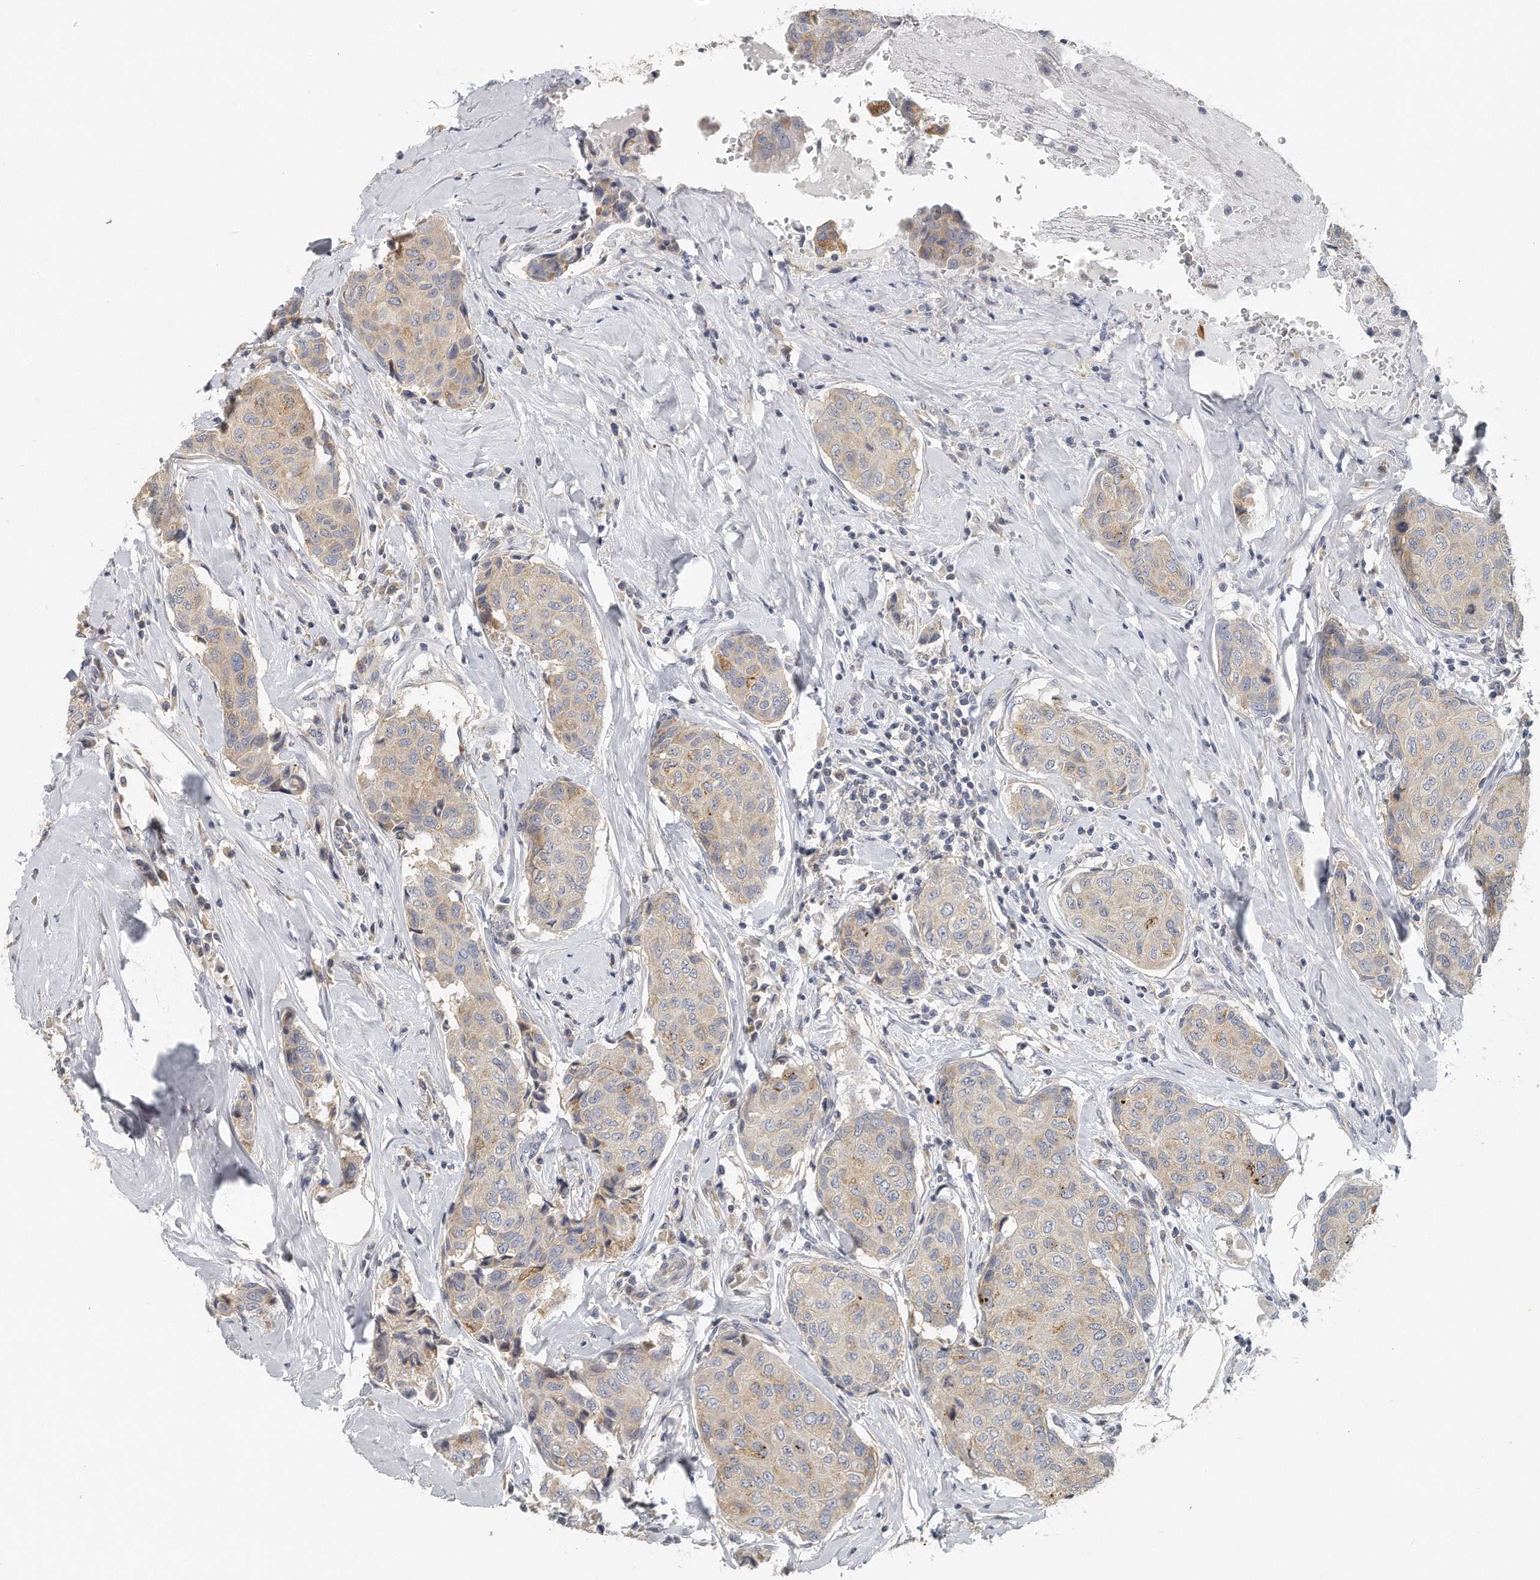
{"staining": {"intensity": "weak", "quantity": "<25%", "location": "cytoplasmic/membranous"}, "tissue": "breast cancer", "cell_type": "Tumor cells", "image_type": "cancer", "snomed": [{"axis": "morphology", "description": "Duct carcinoma"}, {"axis": "topography", "description": "Breast"}], "caption": "Breast cancer stained for a protein using IHC demonstrates no staining tumor cells.", "gene": "EIF3I", "patient": {"sex": "female", "age": 80}}